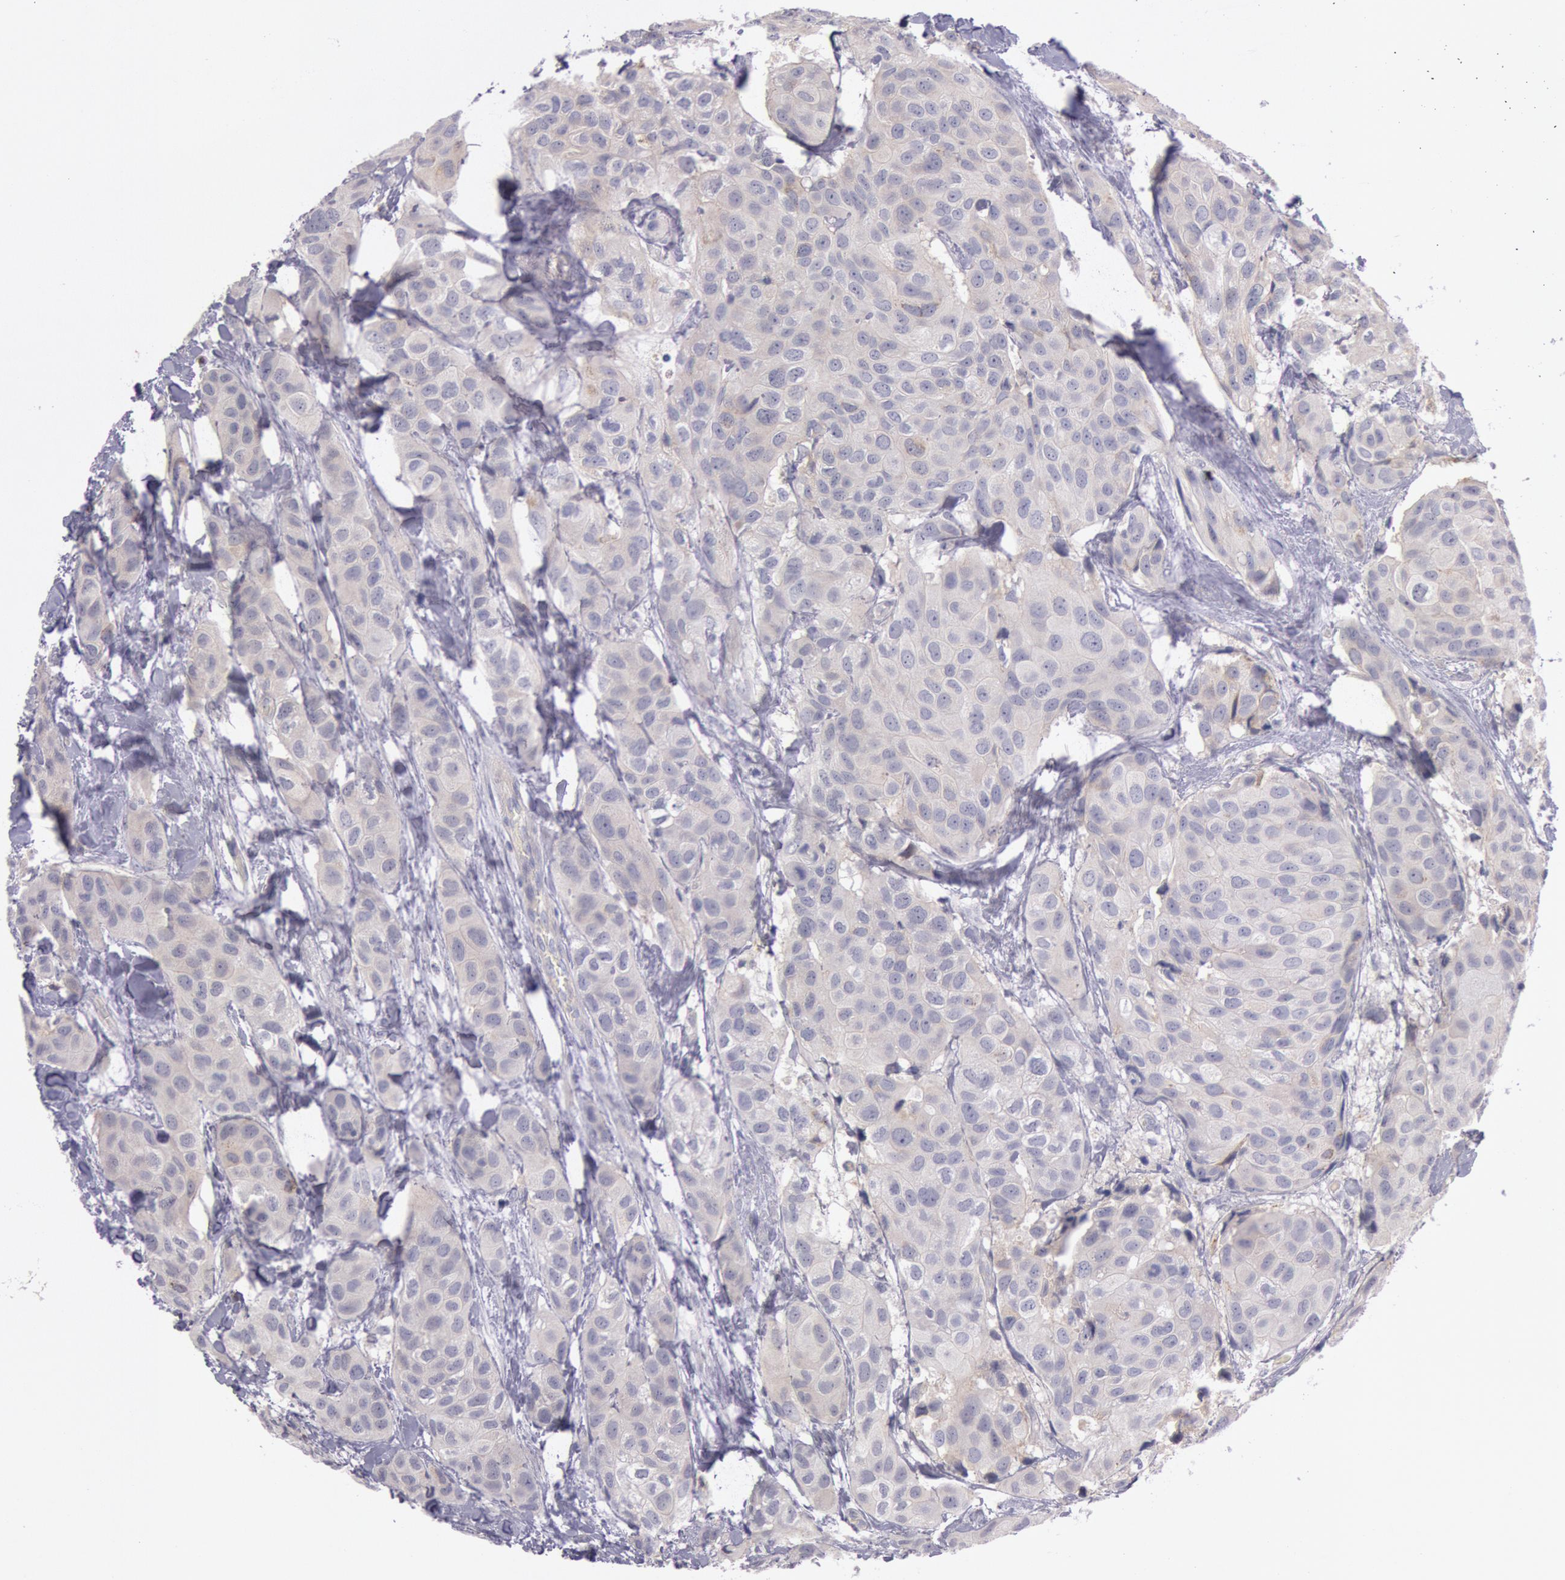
{"staining": {"intensity": "weak", "quantity": ">75%", "location": "cytoplasmic/membranous"}, "tissue": "breast cancer", "cell_type": "Tumor cells", "image_type": "cancer", "snomed": [{"axis": "morphology", "description": "Duct carcinoma"}, {"axis": "topography", "description": "Breast"}], "caption": "IHC staining of breast cancer, which reveals low levels of weak cytoplasmic/membranous staining in about >75% of tumor cells indicating weak cytoplasmic/membranous protein positivity. The staining was performed using DAB (3,3'-diaminobenzidine) (brown) for protein detection and nuclei were counterstained in hematoxylin (blue).", "gene": "TRIB2", "patient": {"sex": "female", "age": 68}}